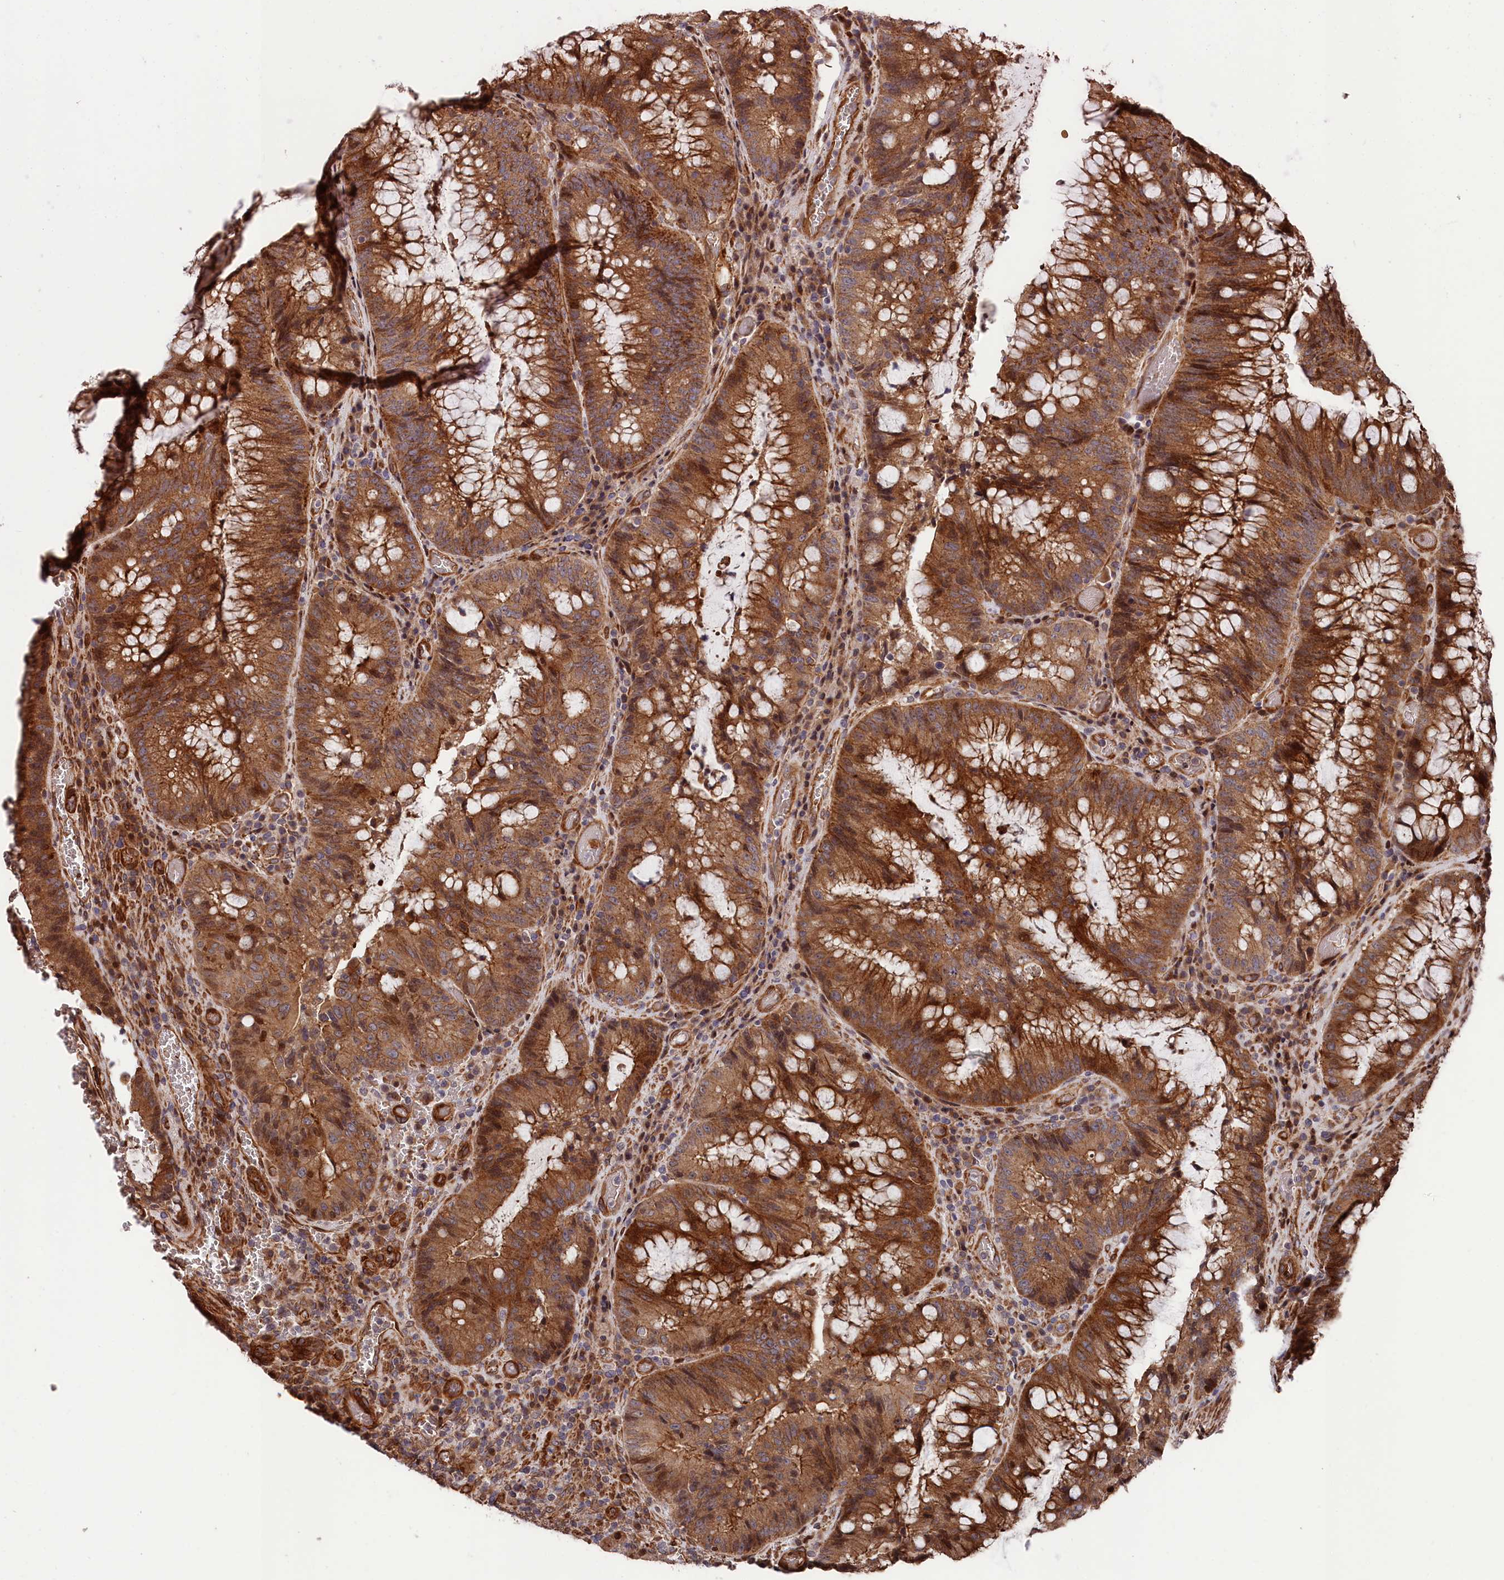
{"staining": {"intensity": "strong", "quantity": ">75%", "location": "cytoplasmic/membranous"}, "tissue": "colorectal cancer", "cell_type": "Tumor cells", "image_type": "cancer", "snomed": [{"axis": "morphology", "description": "Adenocarcinoma, NOS"}, {"axis": "topography", "description": "Rectum"}], "caption": "Immunohistochemistry (IHC) micrograph of human colorectal cancer stained for a protein (brown), which reveals high levels of strong cytoplasmic/membranous expression in approximately >75% of tumor cells.", "gene": "TNKS1BP1", "patient": {"sex": "male", "age": 69}}